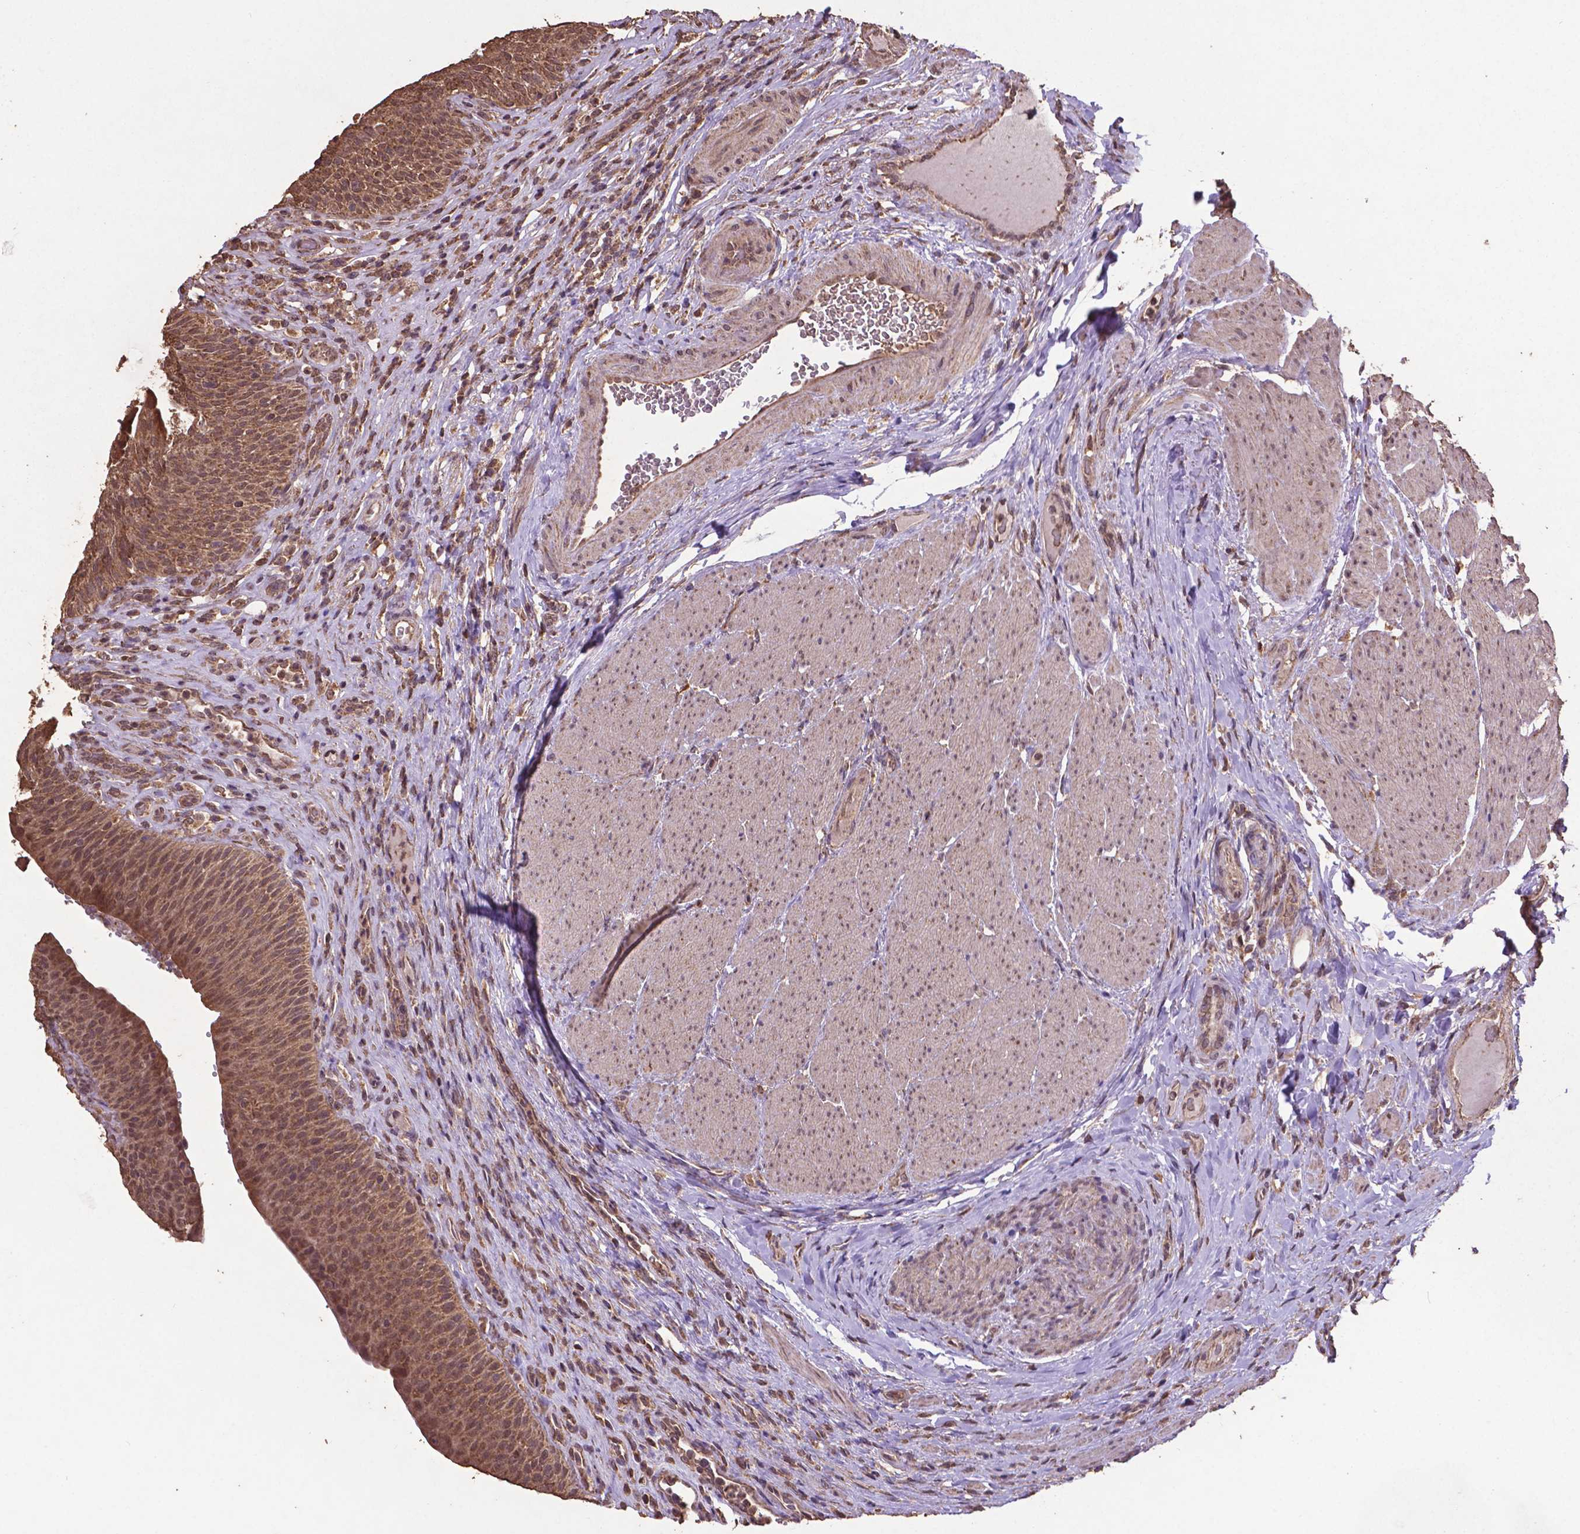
{"staining": {"intensity": "moderate", "quantity": ">75%", "location": "cytoplasmic/membranous,nuclear"}, "tissue": "urinary bladder", "cell_type": "Urothelial cells", "image_type": "normal", "snomed": [{"axis": "morphology", "description": "Normal tissue, NOS"}, {"axis": "topography", "description": "Urinary bladder"}, {"axis": "topography", "description": "Peripheral nerve tissue"}], "caption": "Human urinary bladder stained with a brown dye reveals moderate cytoplasmic/membranous,nuclear positive expression in approximately >75% of urothelial cells.", "gene": "DCAF1", "patient": {"sex": "male", "age": 66}}